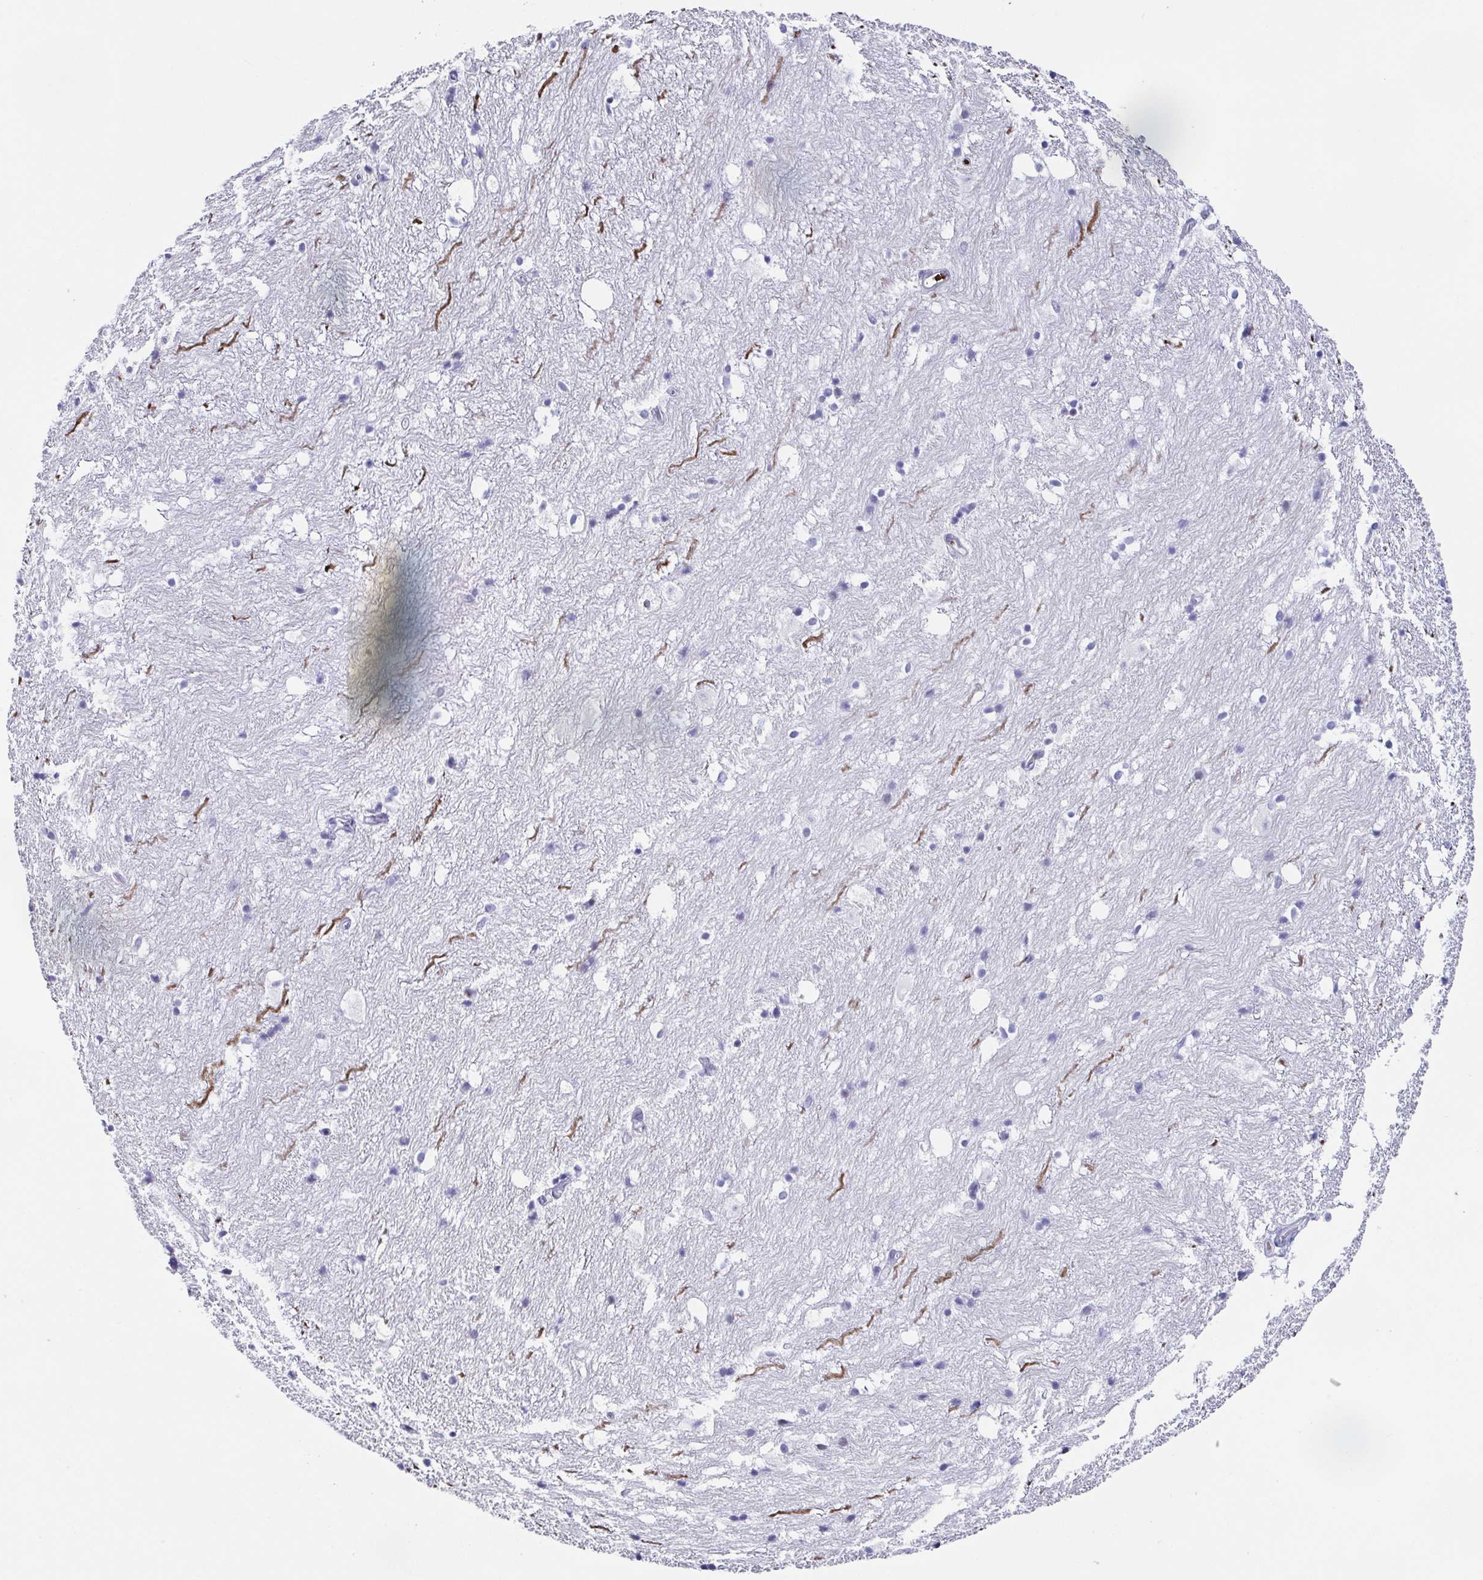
{"staining": {"intensity": "negative", "quantity": "none", "location": "none"}, "tissue": "hippocampus", "cell_type": "Glial cells", "image_type": "normal", "snomed": [{"axis": "morphology", "description": "Normal tissue, NOS"}, {"axis": "topography", "description": "Hippocampus"}], "caption": "Immunohistochemical staining of benign hippocampus shows no significant positivity in glial cells.", "gene": "TNNT2", "patient": {"sex": "female", "age": 52}}